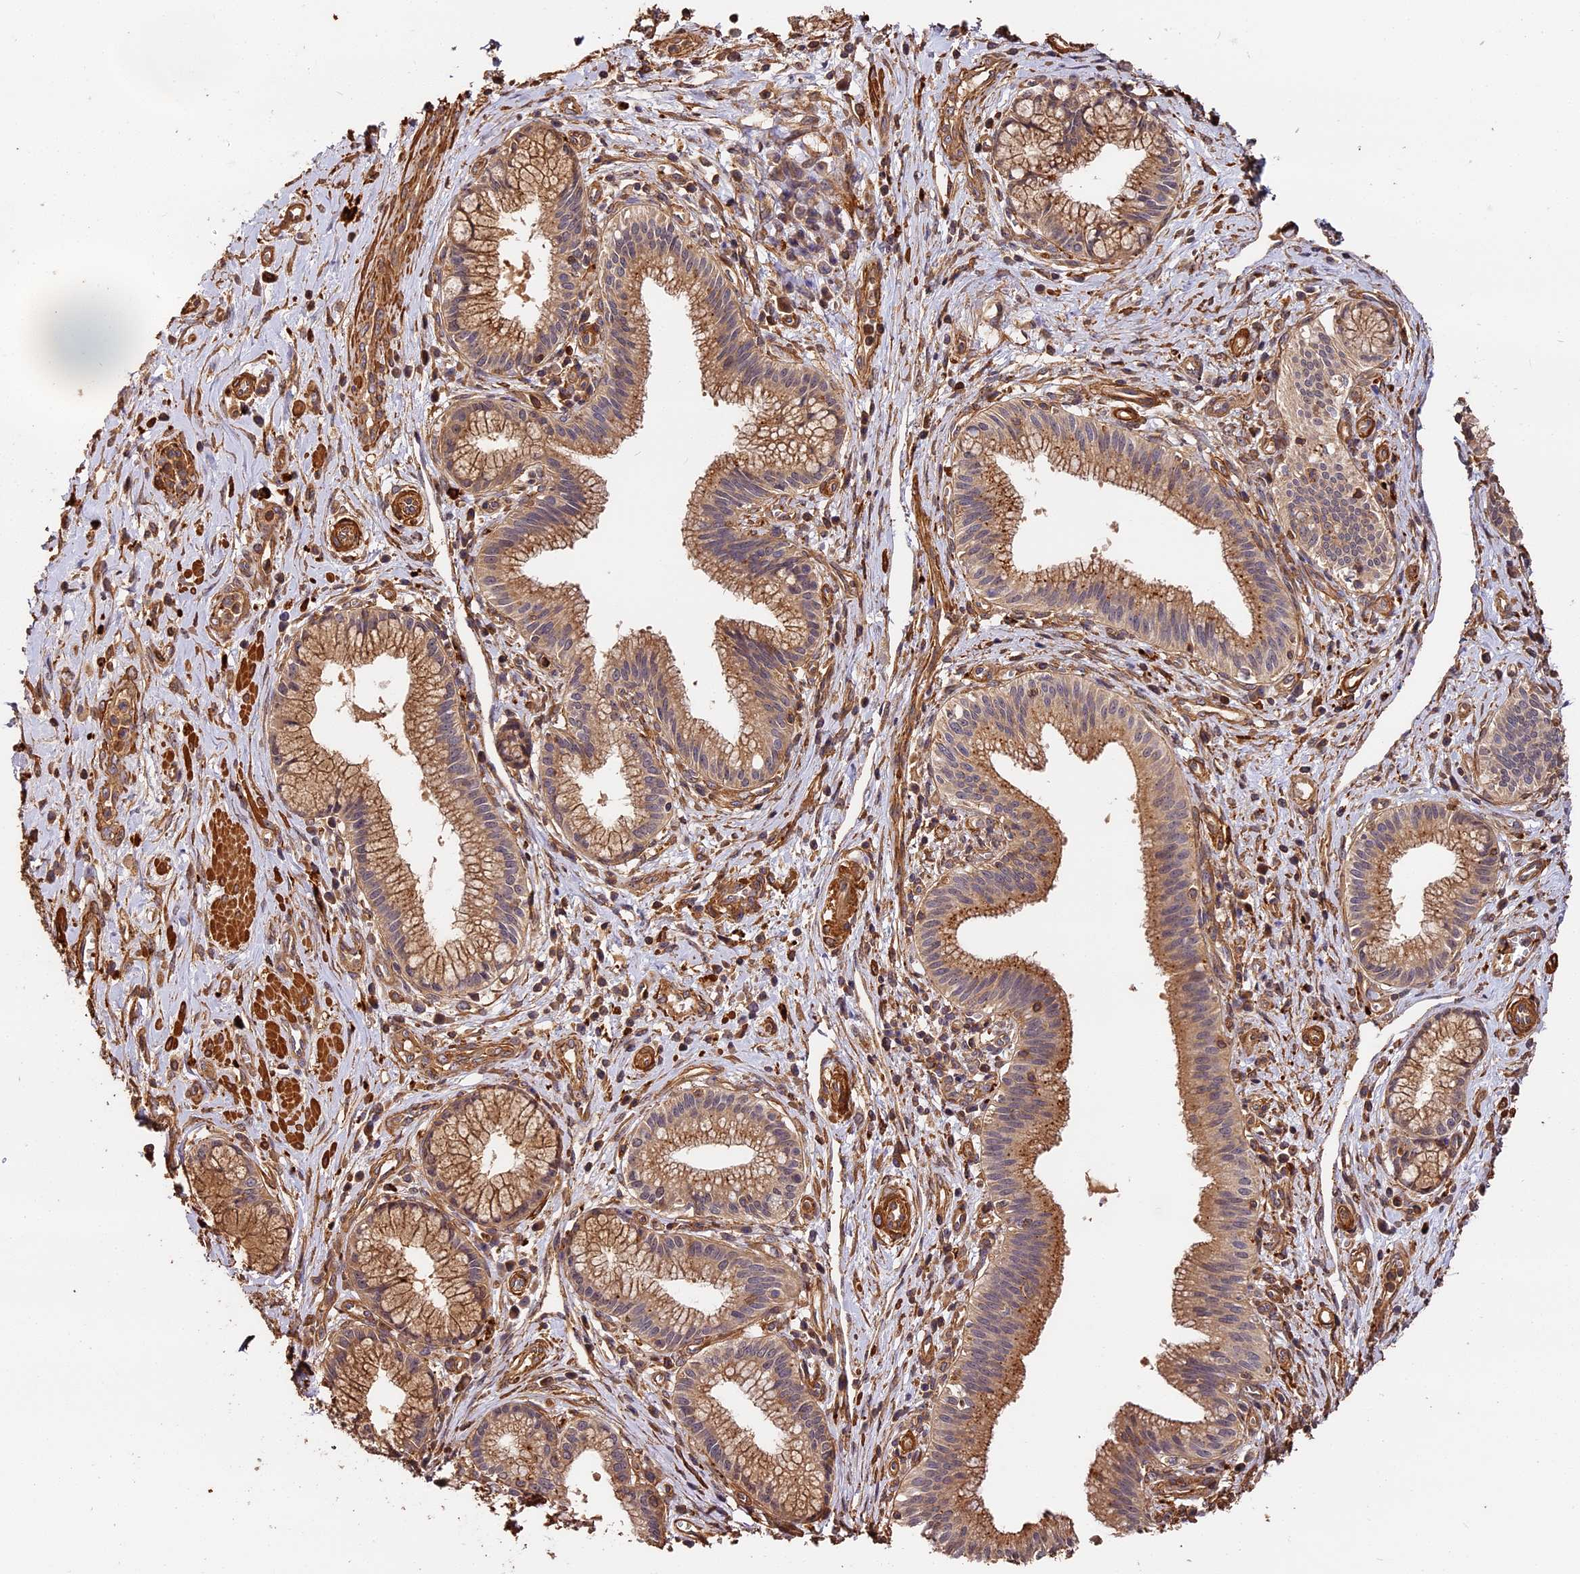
{"staining": {"intensity": "moderate", "quantity": ">75%", "location": "cytoplasmic/membranous"}, "tissue": "pancreatic cancer", "cell_type": "Tumor cells", "image_type": "cancer", "snomed": [{"axis": "morphology", "description": "Adenocarcinoma, NOS"}, {"axis": "topography", "description": "Pancreas"}], "caption": "This is an image of immunohistochemistry staining of adenocarcinoma (pancreatic), which shows moderate expression in the cytoplasmic/membranous of tumor cells.", "gene": "MMP15", "patient": {"sex": "male", "age": 72}}